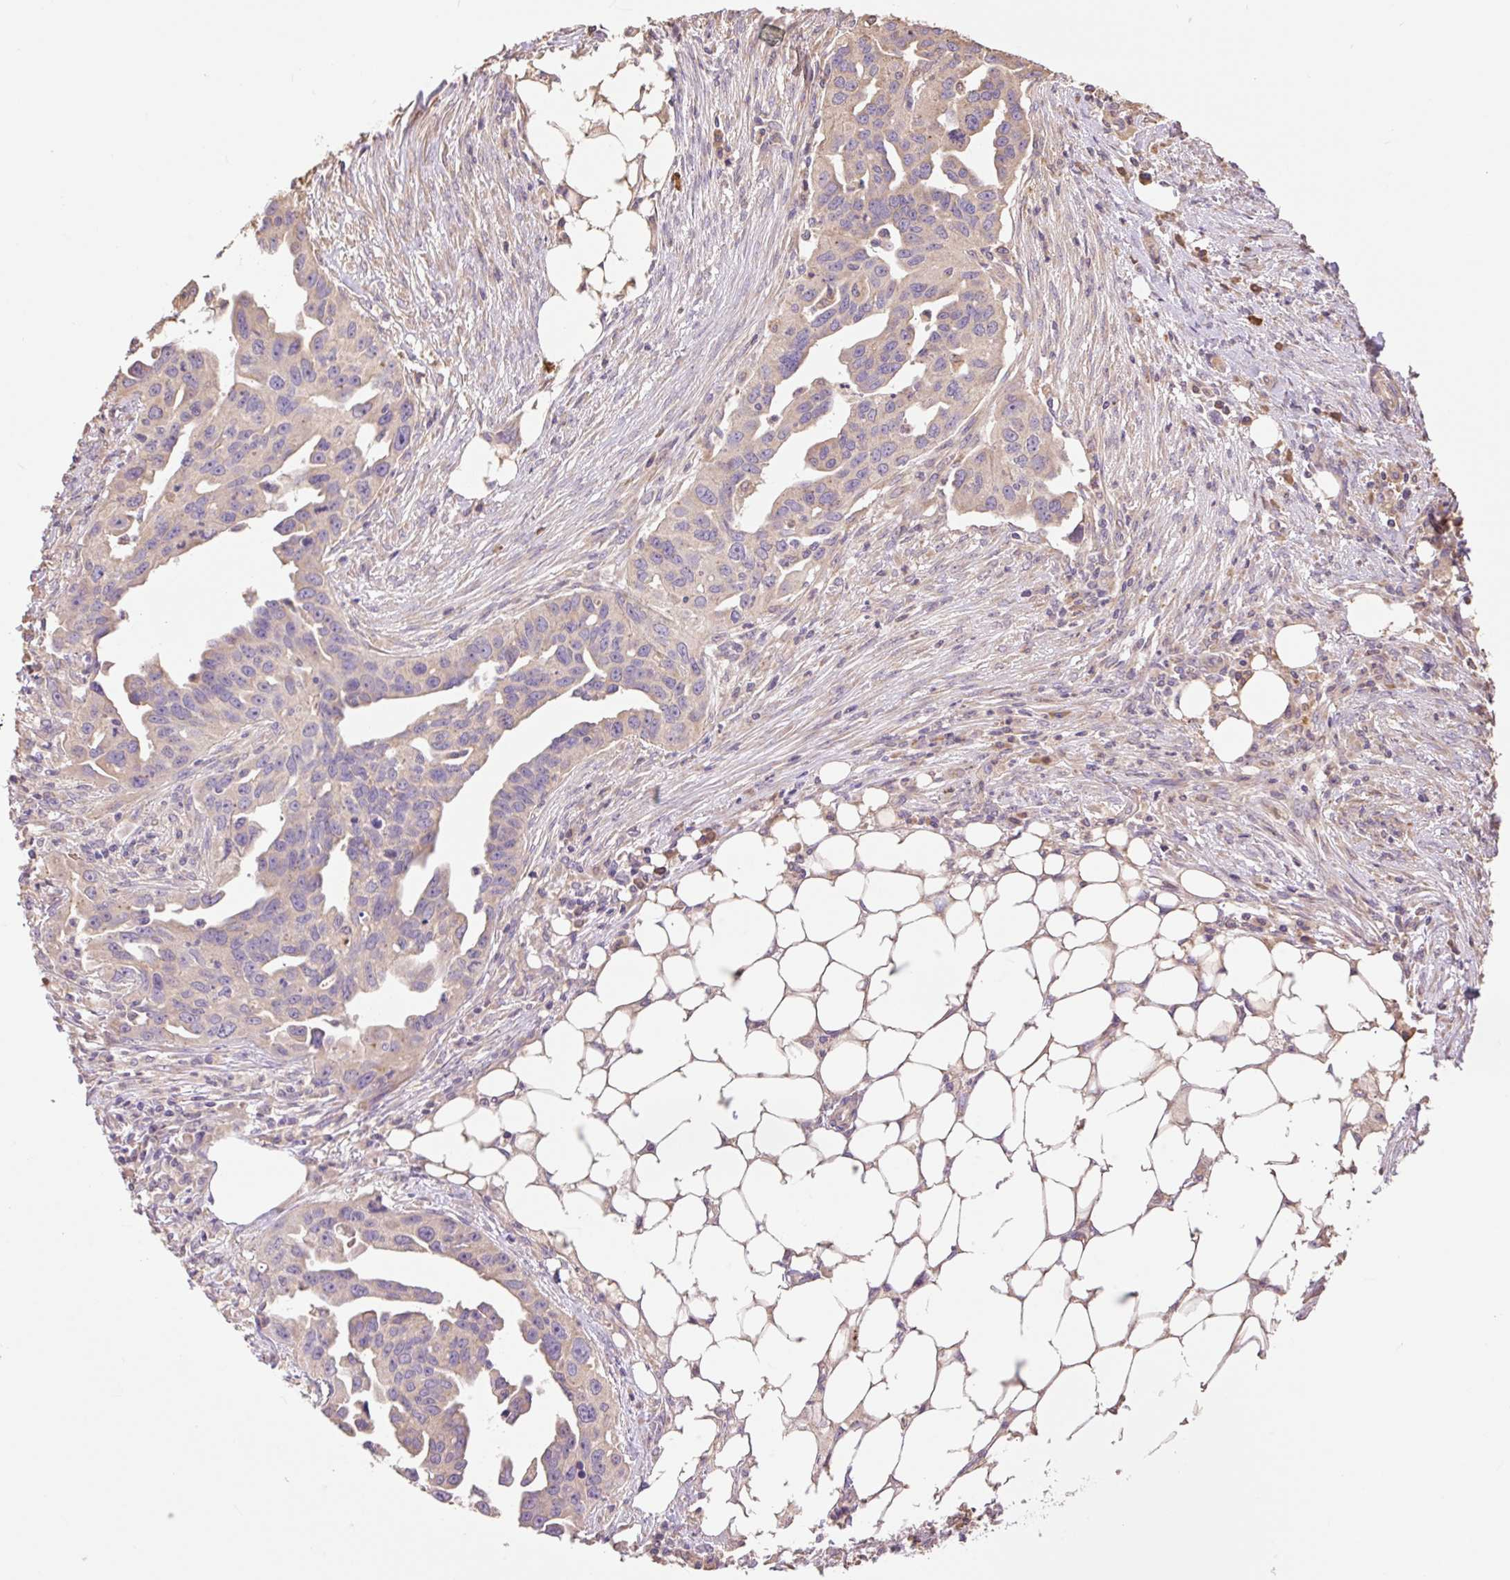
{"staining": {"intensity": "weak", "quantity": "25%-75%", "location": "cytoplasmic/membranous"}, "tissue": "ovarian cancer", "cell_type": "Tumor cells", "image_type": "cancer", "snomed": [{"axis": "morphology", "description": "Carcinoma, endometroid"}, {"axis": "morphology", "description": "Cystadenocarcinoma, serous, NOS"}, {"axis": "topography", "description": "Ovary"}], "caption": "Immunohistochemistry (IHC) histopathology image of neoplastic tissue: human ovarian cancer stained using immunohistochemistry shows low levels of weak protein expression localized specifically in the cytoplasmic/membranous of tumor cells, appearing as a cytoplasmic/membranous brown color.", "gene": "DESI1", "patient": {"sex": "female", "age": 45}}